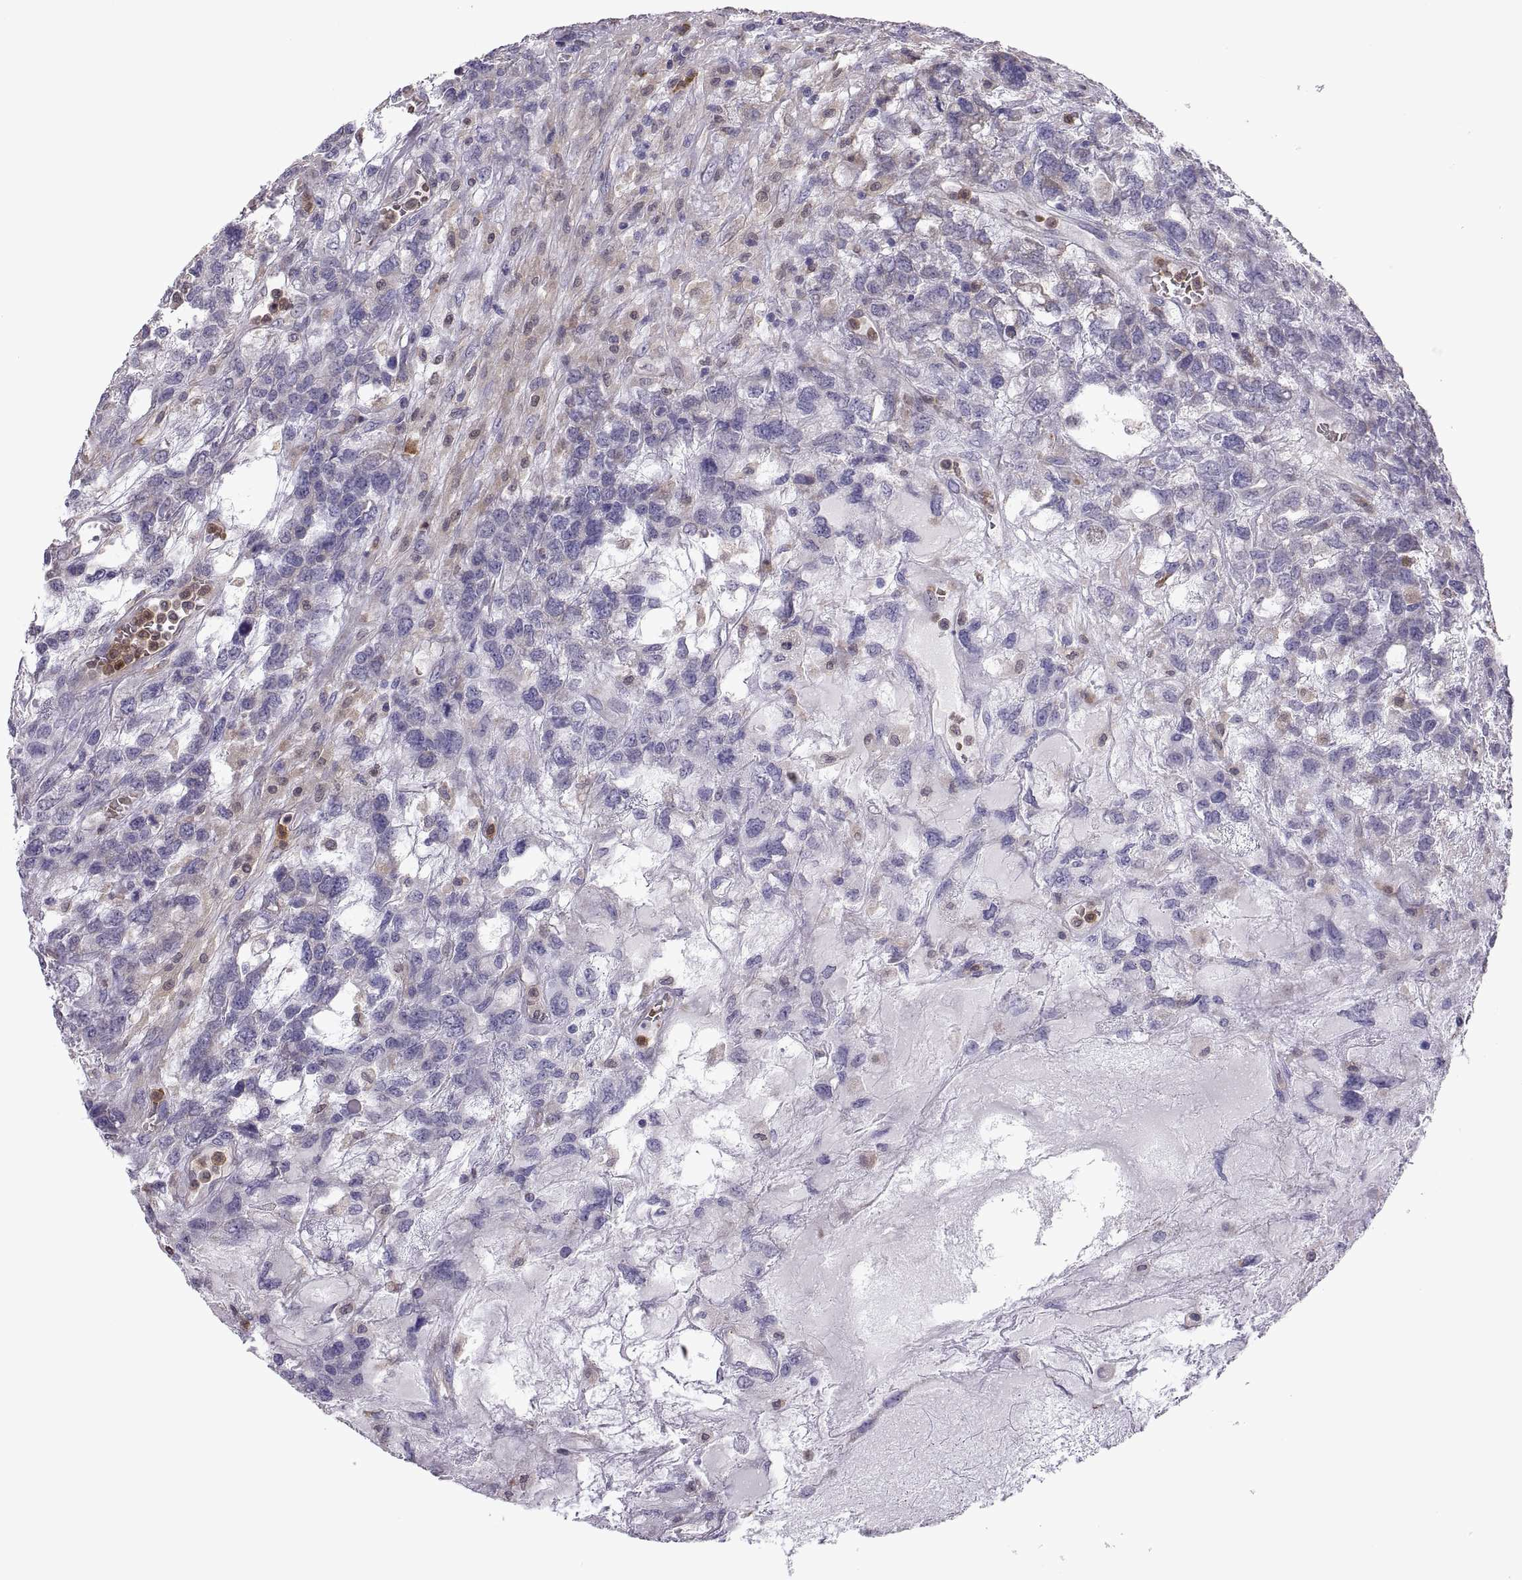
{"staining": {"intensity": "negative", "quantity": "none", "location": "none"}, "tissue": "testis cancer", "cell_type": "Tumor cells", "image_type": "cancer", "snomed": [{"axis": "morphology", "description": "Seminoma, NOS"}, {"axis": "topography", "description": "Testis"}], "caption": "Photomicrograph shows no protein positivity in tumor cells of testis cancer (seminoma) tissue.", "gene": "DOK3", "patient": {"sex": "male", "age": 52}}